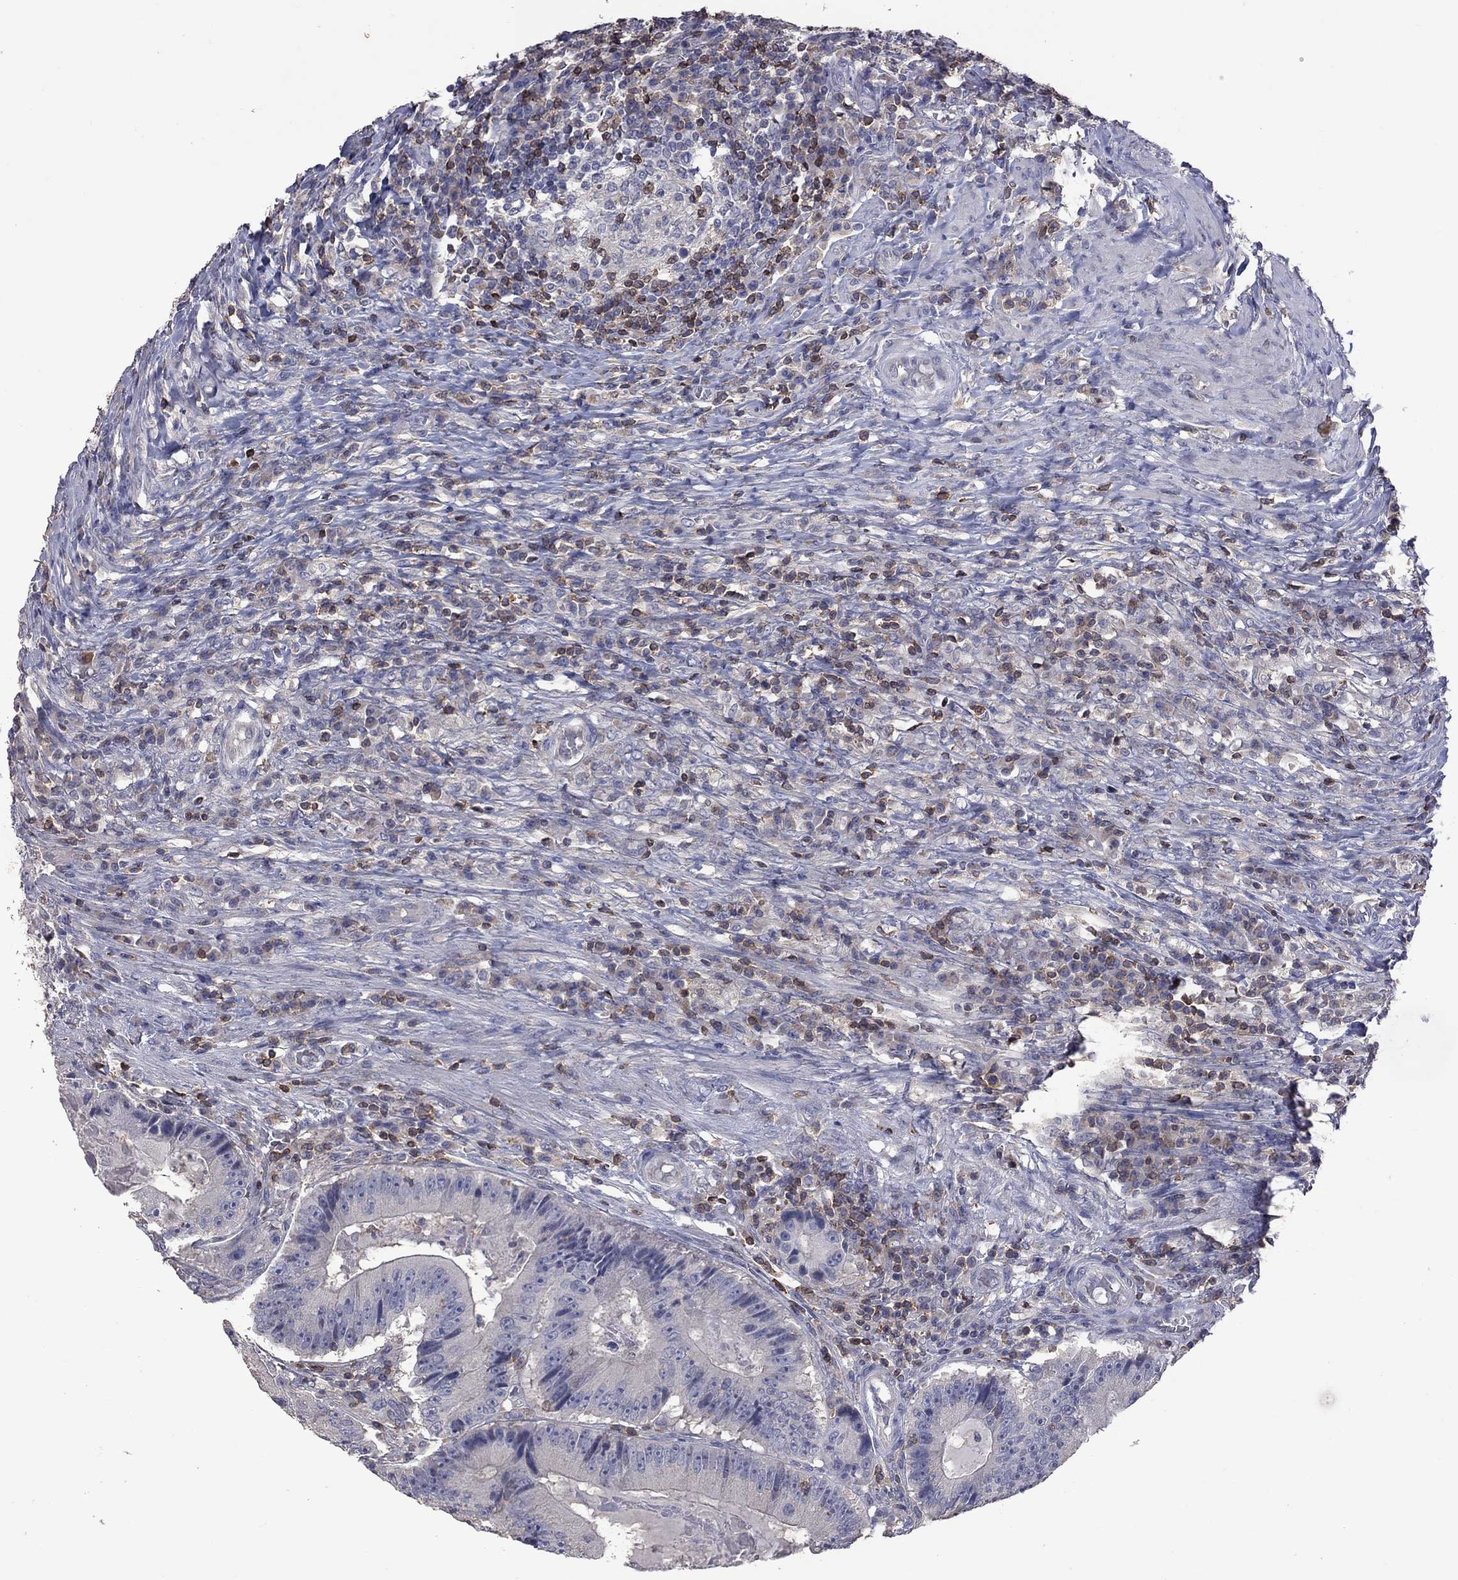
{"staining": {"intensity": "negative", "quantity": "none", "location": "none"}, "tissue": "colorectal cancer", "cell_type": "Tumor cells", "image_type": "cancer", "snomed": [{"axis": "morphology", "description": "Adenocarcinoma, NOS"}, {"axis": "topography", "description": "Colon"}], "caption": "Tumor cells are negative for protein expression in human colorectal adenocarcinoma.", "gene": "IPCEF1", "patient": {"sex": "female", "age": 86}}